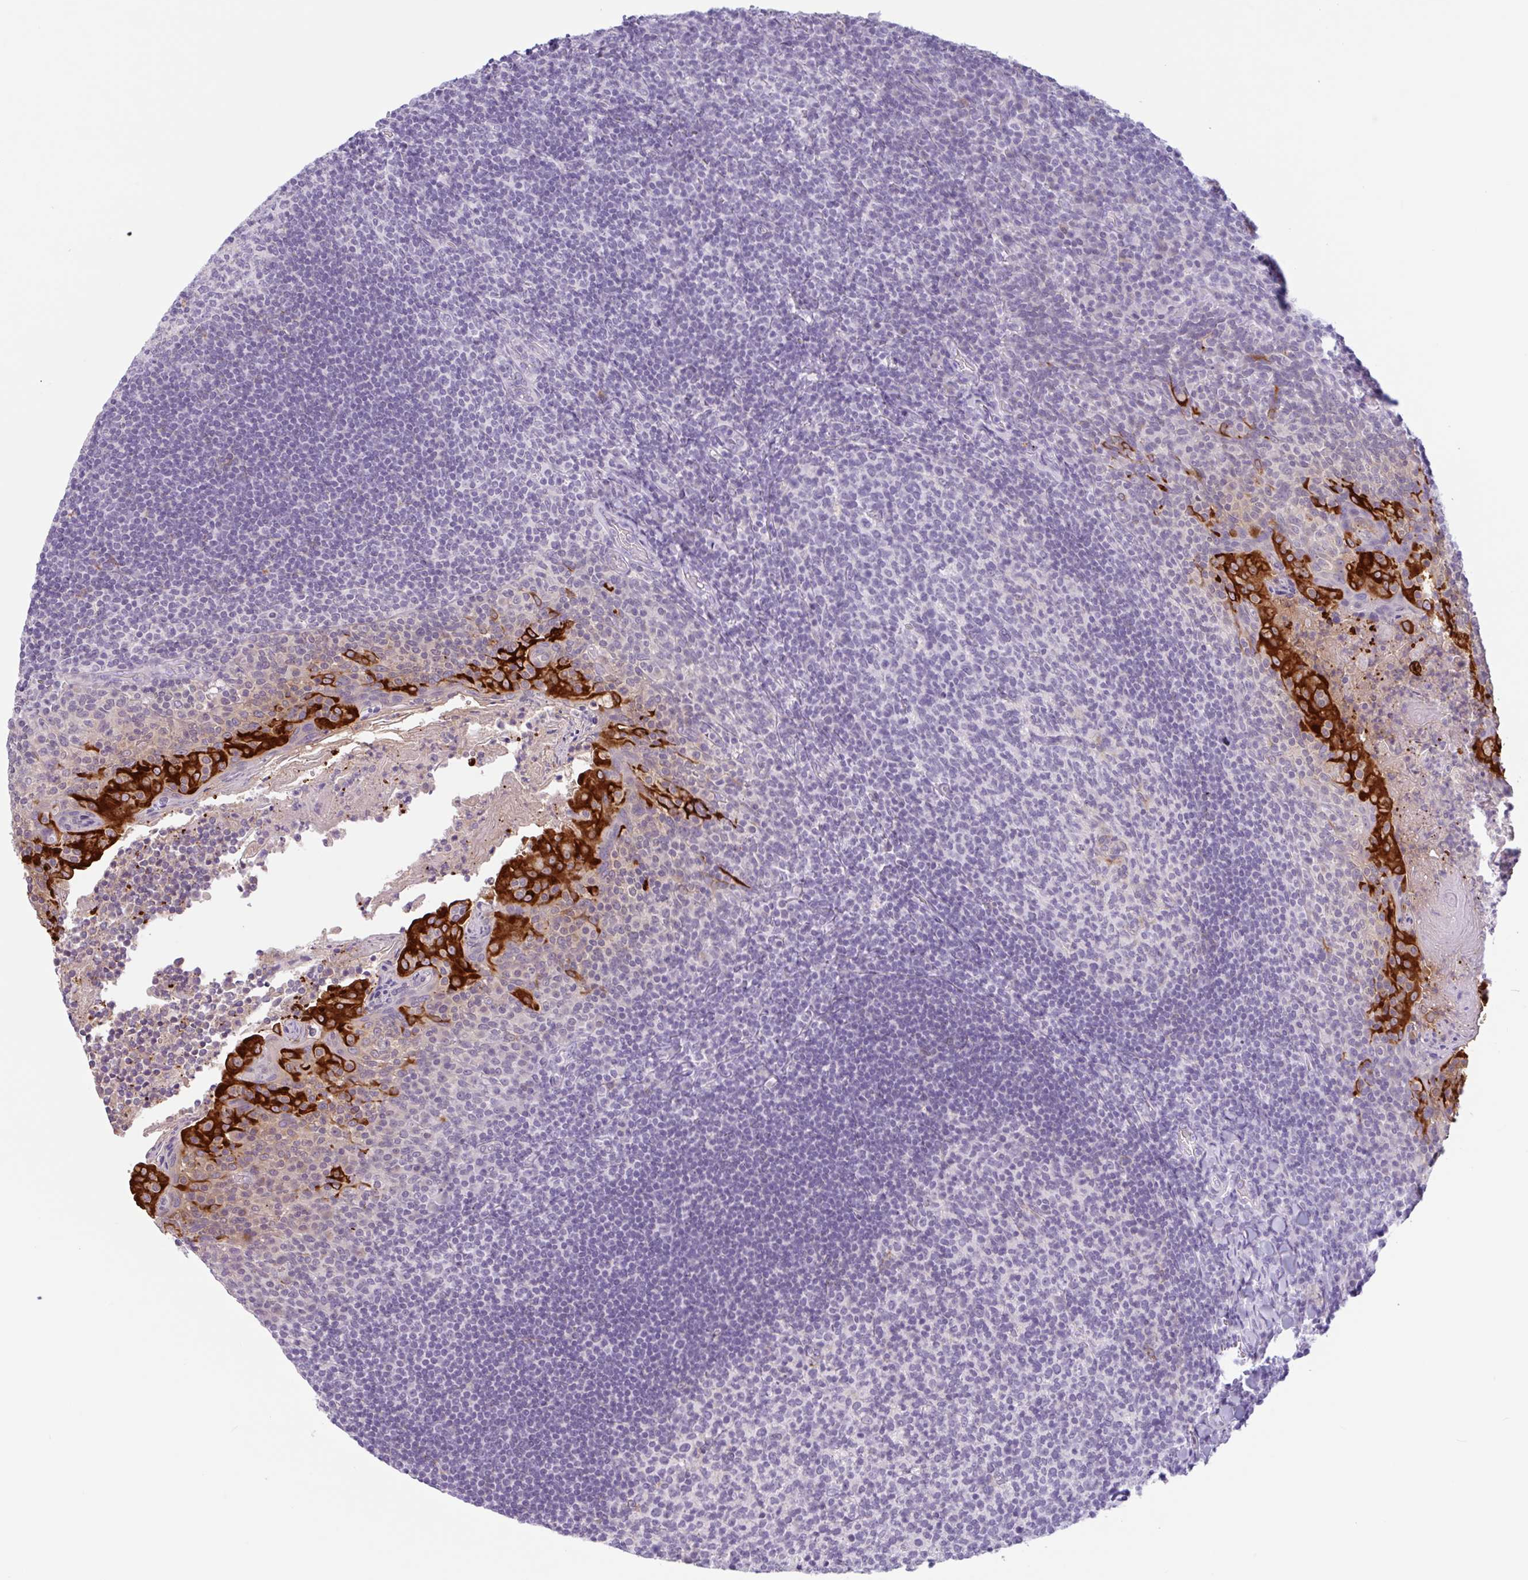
{"staining": {"intensity": "negative", "quantity": "none", "location": "none"}, "tissue": "tonsil", "cell_type": "Germinal center cells", "image_type": "normal", "snomed": [{"axis": "morphology", "description": "Normal tissue, NOS"}, {"axis": "topography", "description": "Tonsil"}], "caption": "This is a micrograph of IHC staining of normal tonsil, which shows no positivity in germinal center cells. Nuclei are stained in blue.", "gene": "CTSE", "patient": {"sex": "female", "age": 10}}